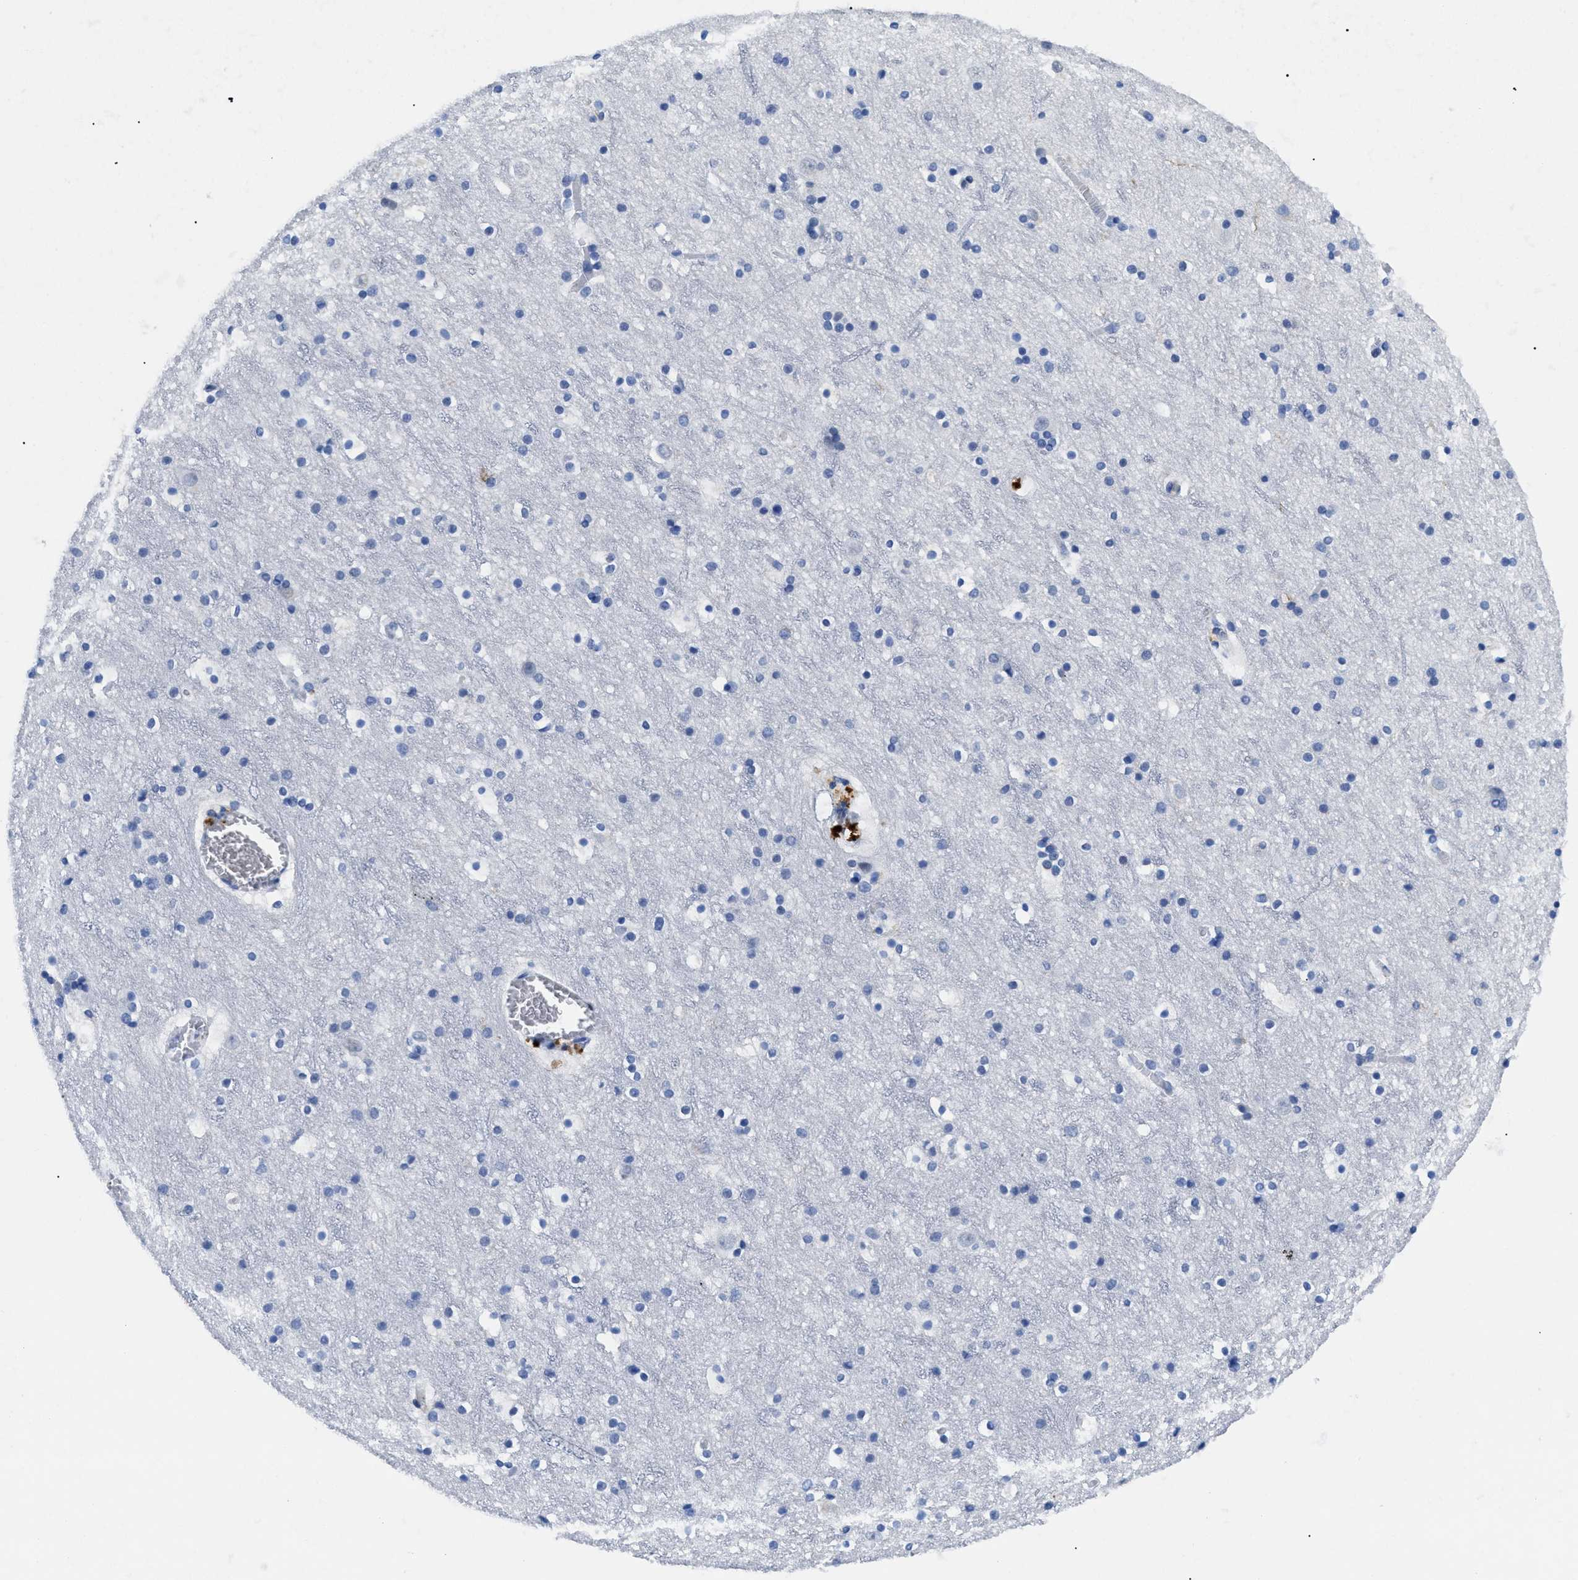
{"staining": {"intensity": "negative", "quantity": "none", "location": "none"}, "tissue": "cerebral cortex", "cell_type": "Endothelial cells", "image_type": "normal", "snomed": [{"axis": "morphology", "description": "Normal tissue, NOS"}, {"axis": "topography", "description": "Cerebral cortex"}], "caption": "This is a image of immunohistochemistry (IHC) staining of normal cerebral cortex, which shows no positivity in endothelial cells.", "gene": "TMEM68", "patient": {"sex": "male", "age": 45}}